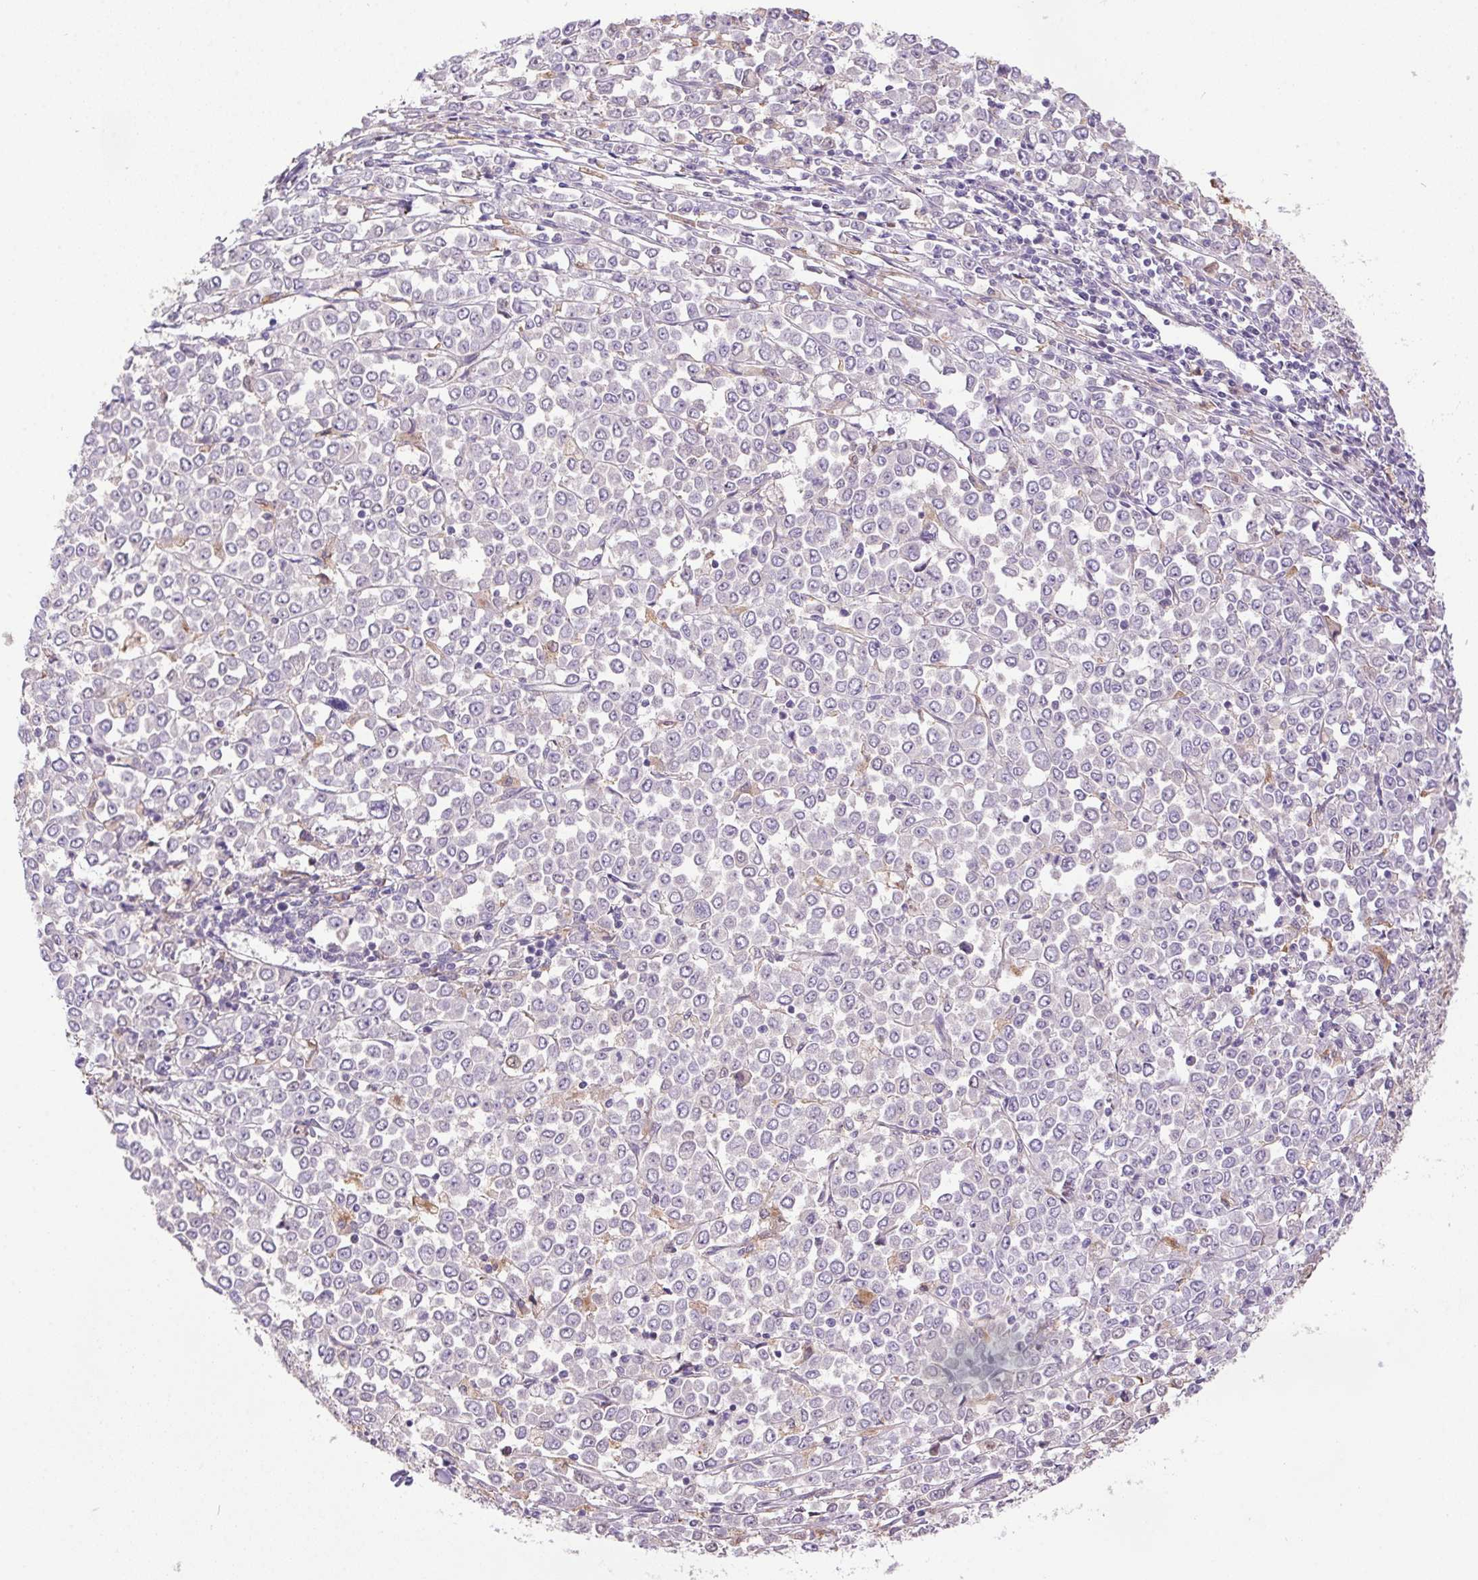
{"staining": {"intensity": "weak", "quantity": "25%-75%", "location": "cytoplasmic/membranous,nuclear"}, "tissue": "stomach cancer", "cell_type": "Tumor cells", "image_type": "cancer", "snomed": [{"axis": "morphology", "description": "Adenocarcinoma, NOS"}, {"axis": "topography", "description": "Stomach, upper"}], "caption": "Immunohistochemical staining of stomach cancer (adenocarcinoma) shows low levels of weak cytoplasmic/membranous and nuclear protein expression in approximately 25%-75% of tumor cells.", "gene": "LRRTM1", "patient": {"sex": "male", "age": 70}}